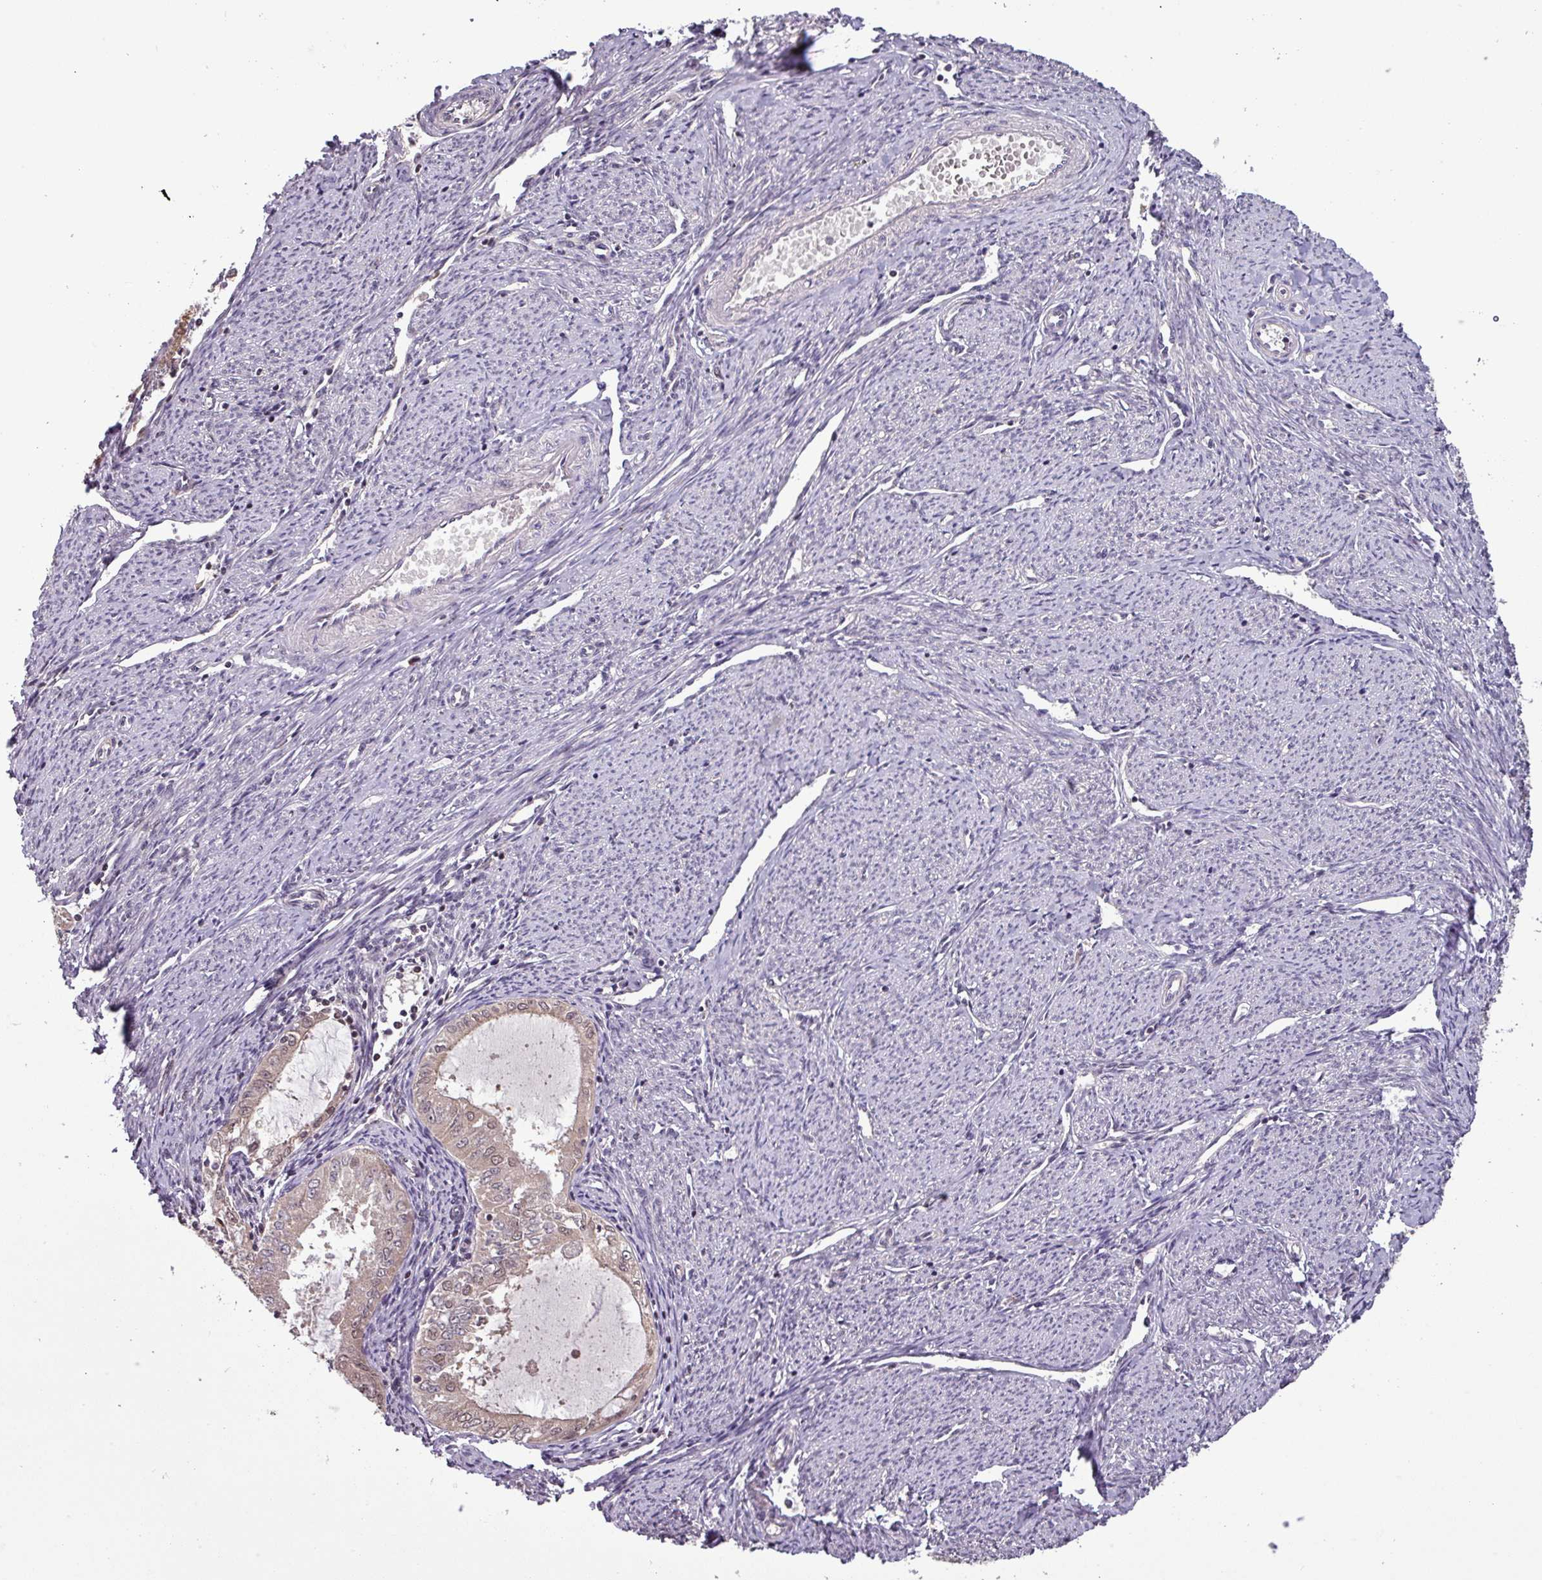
{"staining": {"intensity": "moderate", "quantity": ">75%", "location": "cytoplasmic/membranous,nuclear"}, "tissue": "endometrial cancer", "cell_type": "Tumor cells", "image_type": "cancer", "snomed": [{"axis": "morphology", "description": "Adenocarcinoma, NOS"}, {"axis": "topography", "description": "Endometrium"}], "caption": "There is medium levels of moderate cytoplasmic/membranous and nuclear staining in tumor cells of endometrial cancer (adenocarcinoma), as demonstrated by immunohistochemical staining (brown color).", "gene": "NOB1", "patient": {"sex": "female", "age": 70}}